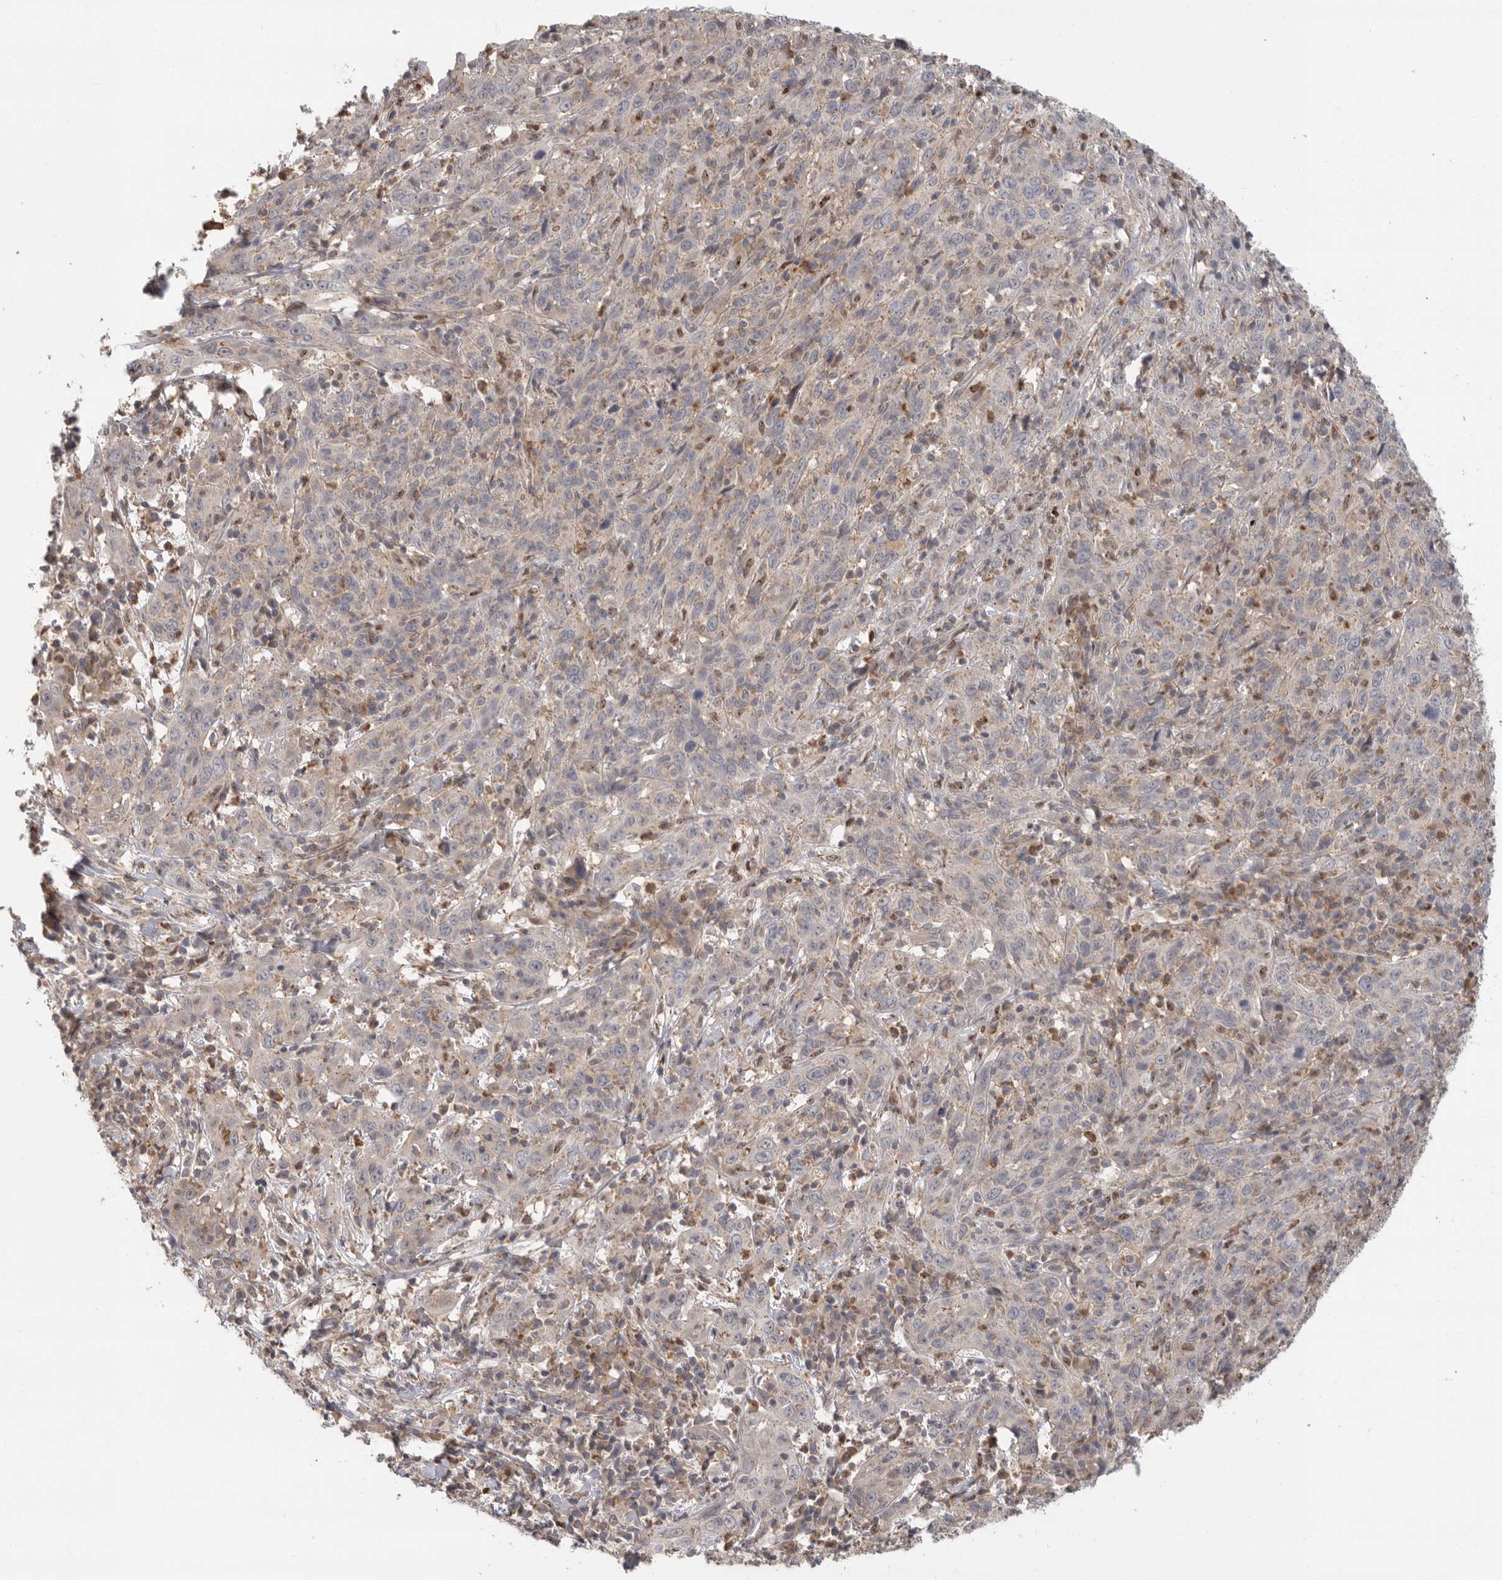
{"staining": {"intensity": "weak", "quantity": "<25%", "location": "cytoplasmic/membranous"}, "tissue": "cervical cancer", "cell_type": "Tumor cells", "image_type": "cancer", "snomed": [{"axis": "morphology", "description": "Squamous cell carcinoma, NOS"}, {"axis": "topography", "description": "Cervix"}], "caption": "This is an IHC photomicrograph of human cervical squamous cell carcinoma. There is no expression in tumor cells.", "gene": "KLK5", "patient": {"sex": "female", "age": 46}}